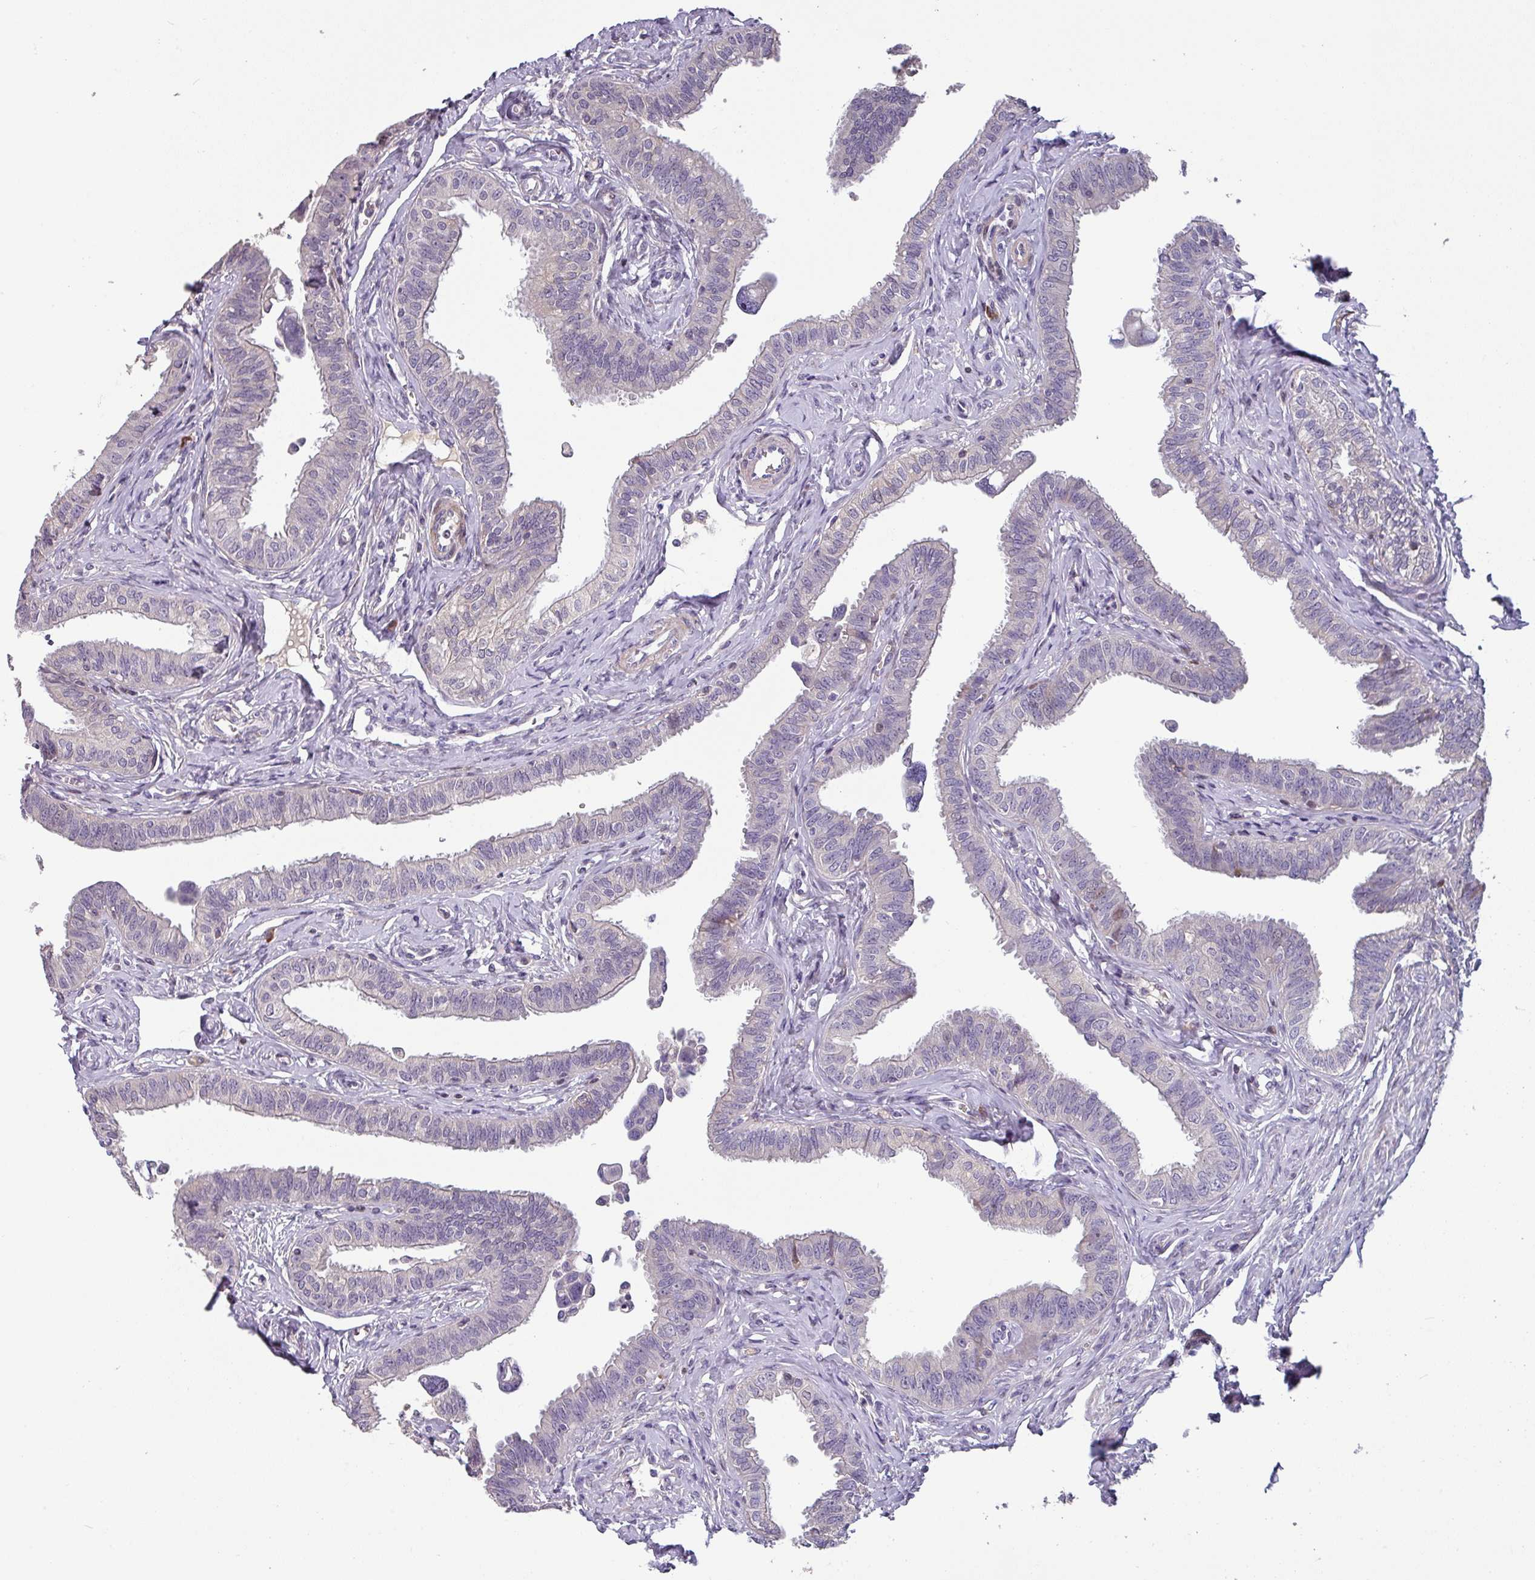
{"staining": {"intensity": "negative", "quantity": "none", "location": "none"}, "tissue": "fallopian tube", "cell_type": "Glandular cells", "image_type": "normal", "snomed": [{"axis": "morphology", "description": "Normal tissue, NOS"}, {"axis": "morphology", "description": "Carcinoma, NOS"}, {"axis": "topography", "description": "Fallopian tube"}, {"axis": "topography", "description": "Ovary"}], "caption": "Glandular cells are negative for protein expression in normal human fallopian tube. (Stains: DAB immunohistochemistry with hematoxylin counter stain, Microscopy: brightfield microscopy at high magnification).", "gene": "KLHL3", "patient": {"sex": "female", "age": 59}}